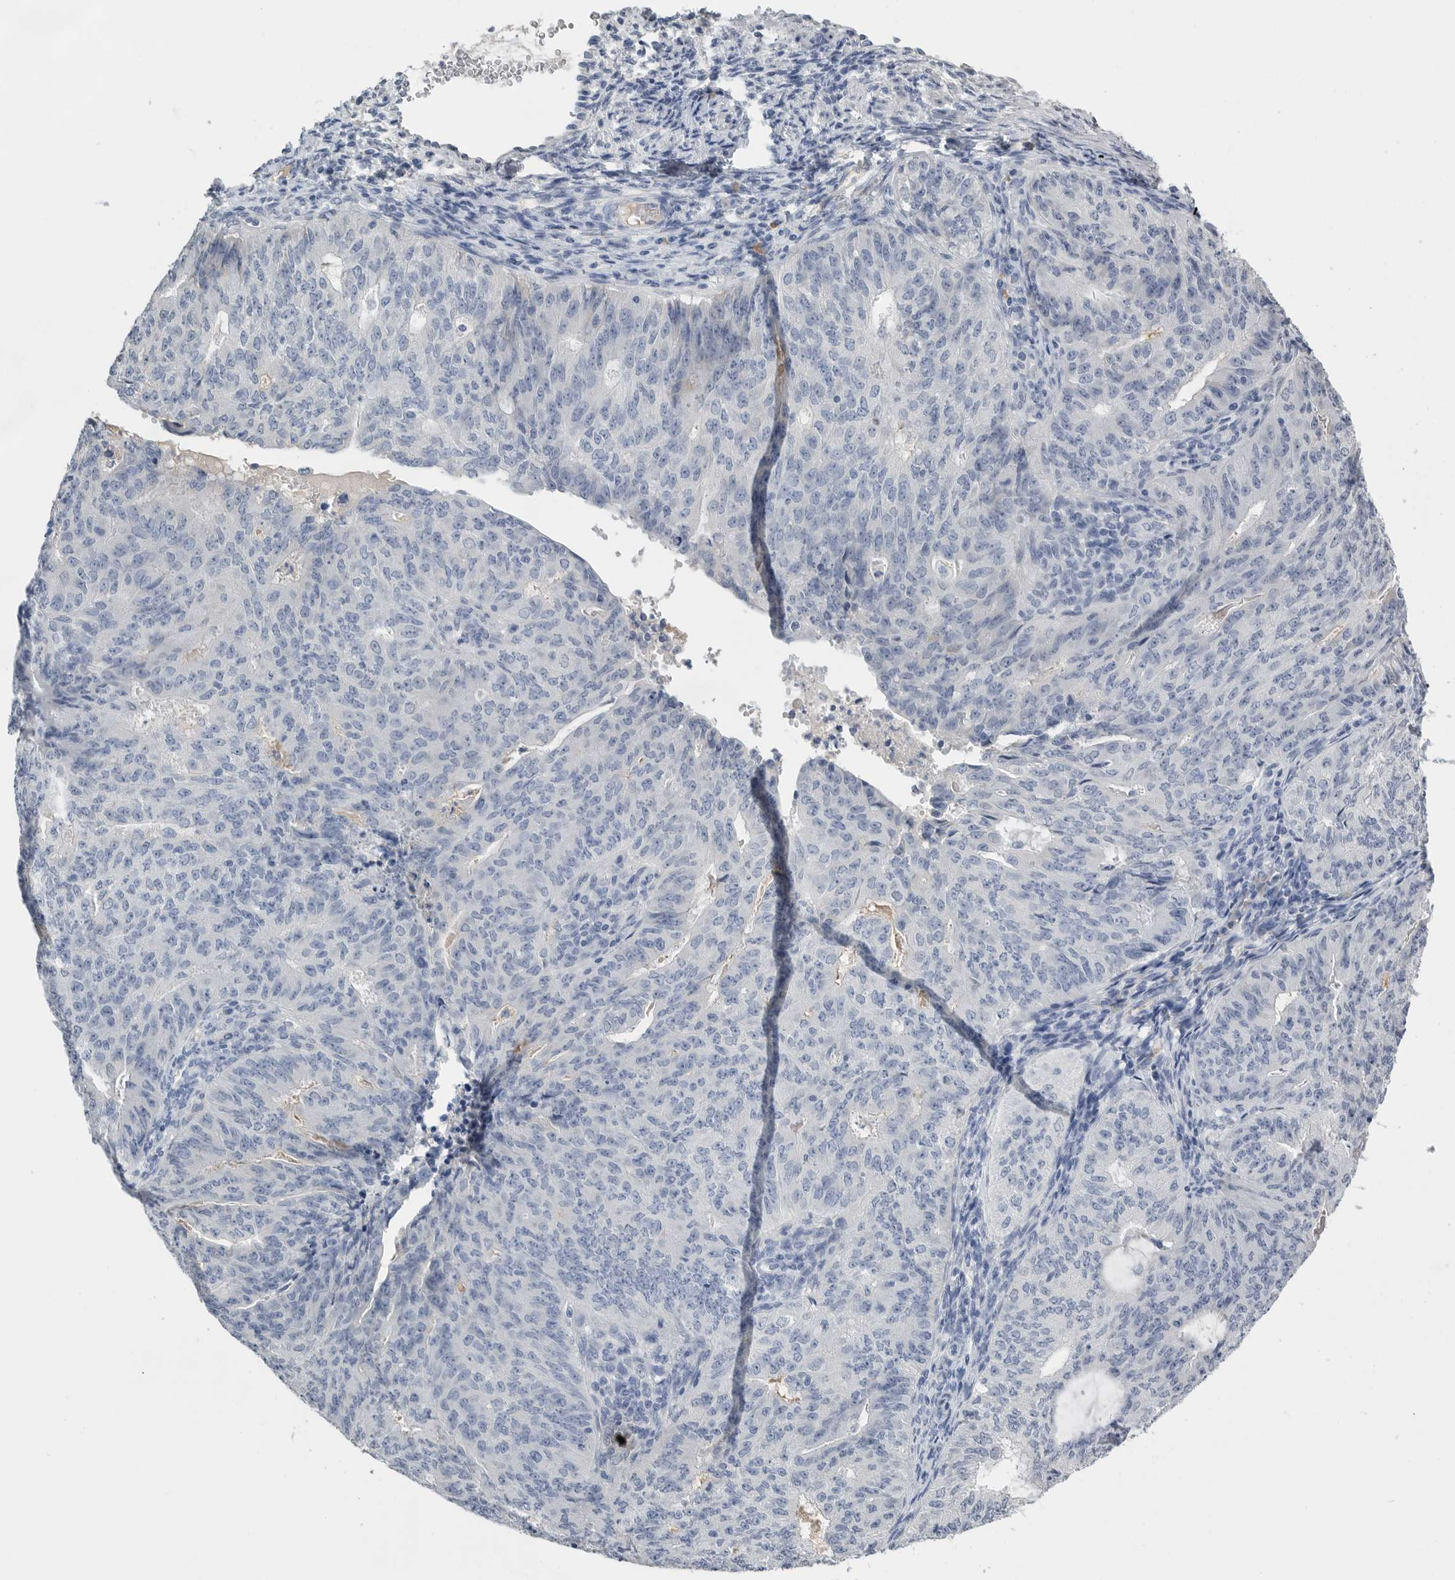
{"staining": {"intensity": "negative", "quantity": "none", "location": "none"}, "tissue": "endometrial cancer", "cell_type": "Tumor cells", "image_type": "cancer", "snomed": [{"axis": "morphology", "description": "Adenocarcinoma, NOS"}, {"axis": "topography", "description": "Endometrium"}], "caption": "High power microscopy photomicrograph of an immunohistochemistry micrograph of endometrial cancer, revealing no significant expression in tumor cells.", "gene": "FABP6", "patient": {"sex": "female", "age": 32}}